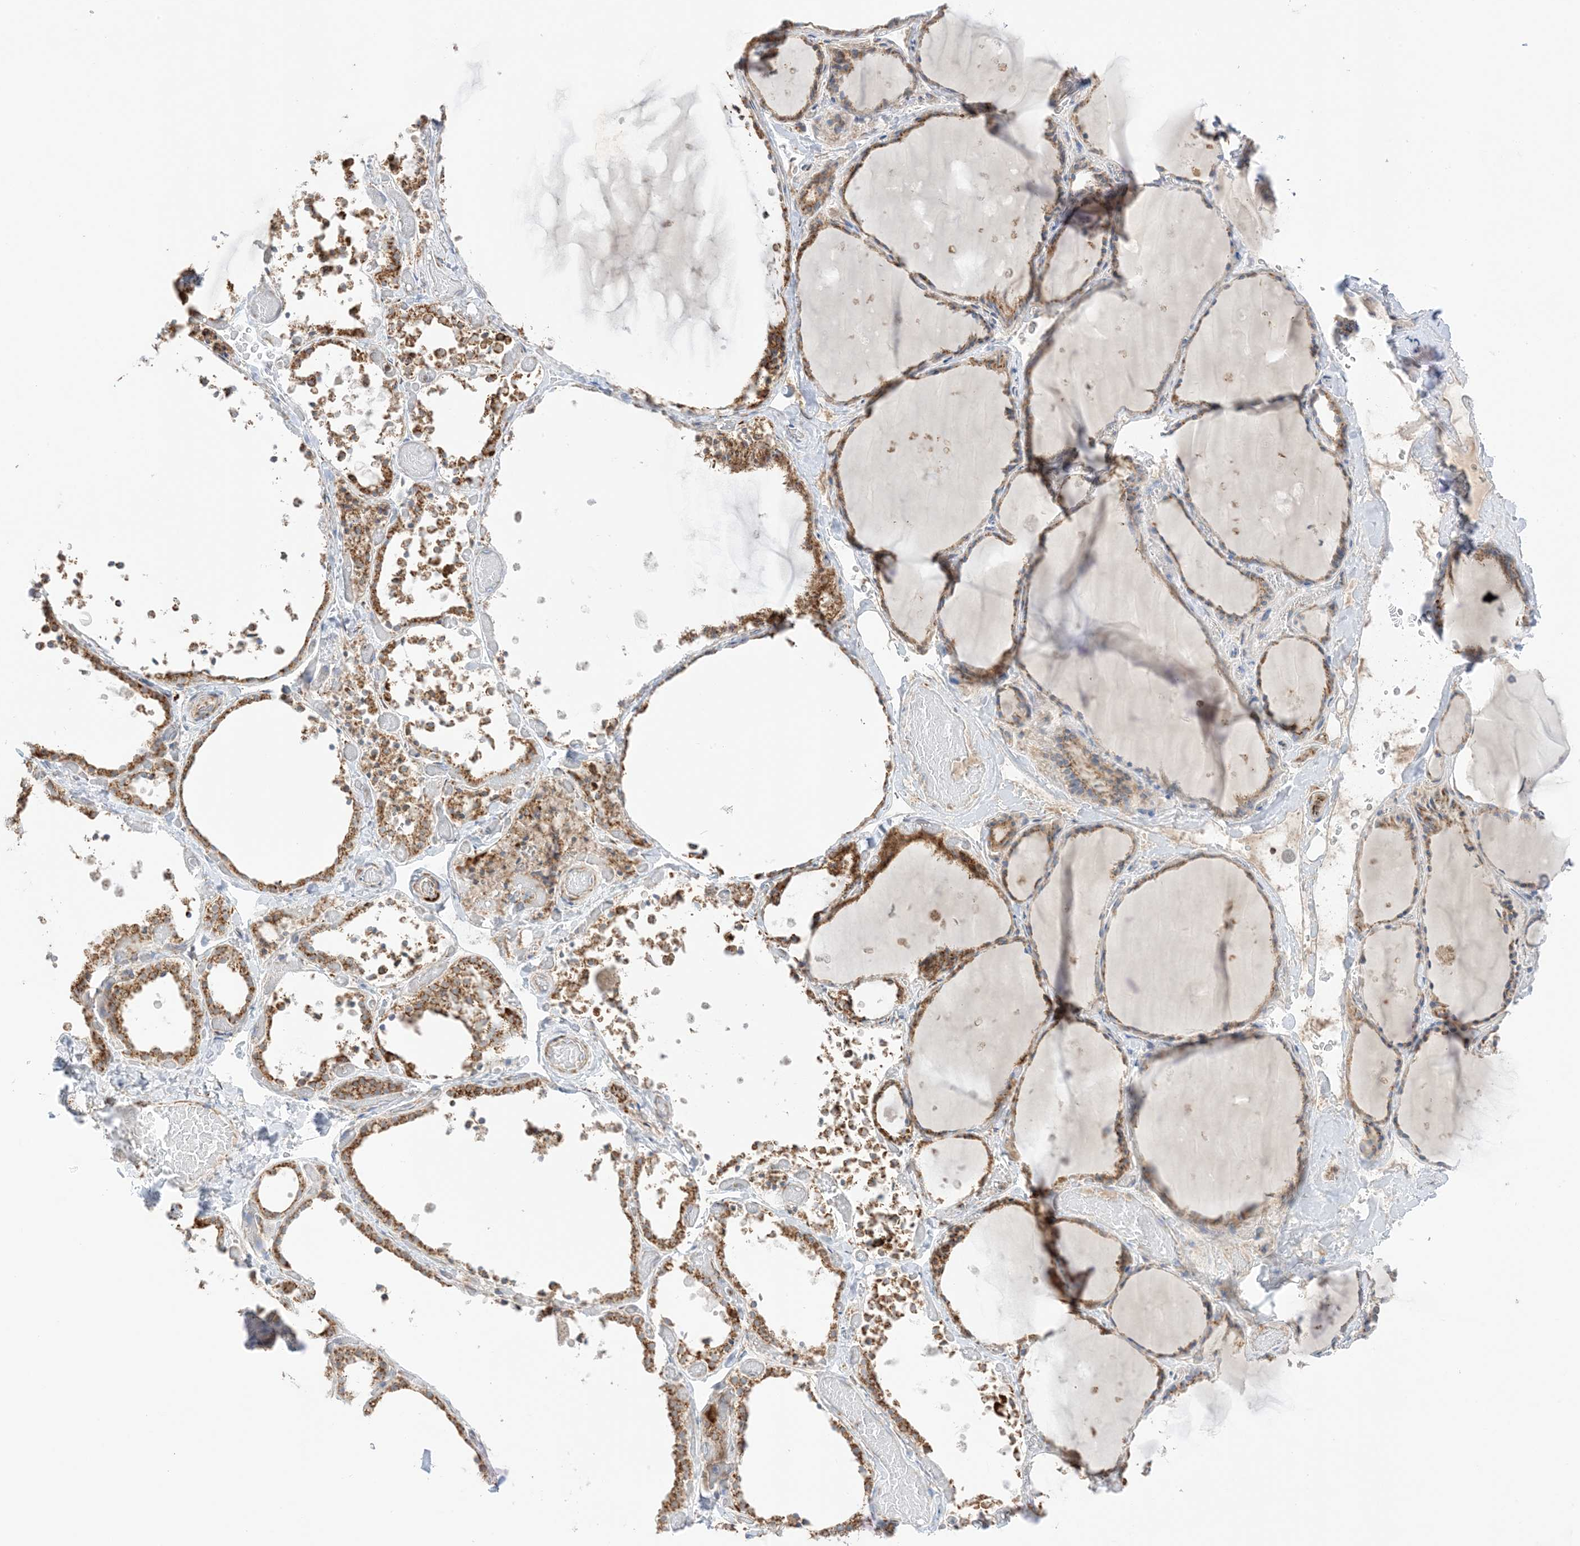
{"staining": {"intensity": "moderate", "quantity": ">75%", "location": "cytoplasmic/membranous"}, "tissue": "thyroid gland", "cell_type": "Glandular cells", "image_type": "normal", "snomed": [{"axis": "morphology", "description": "Normal tissue, NOS"}, {"axis": "topography", "description": "Thyroid gland"}], "caption": "Moderate cytoplasmic/membranous protein positivity is identified in about >75% of glandular cells in thyroid gland. (DAB (3,3'-diaminobenzidine) IHC, brown staining for protein, blue staining for nuclei).", "gene": "SLC25A12", "patient": {"sex": "female", "age": 44}}